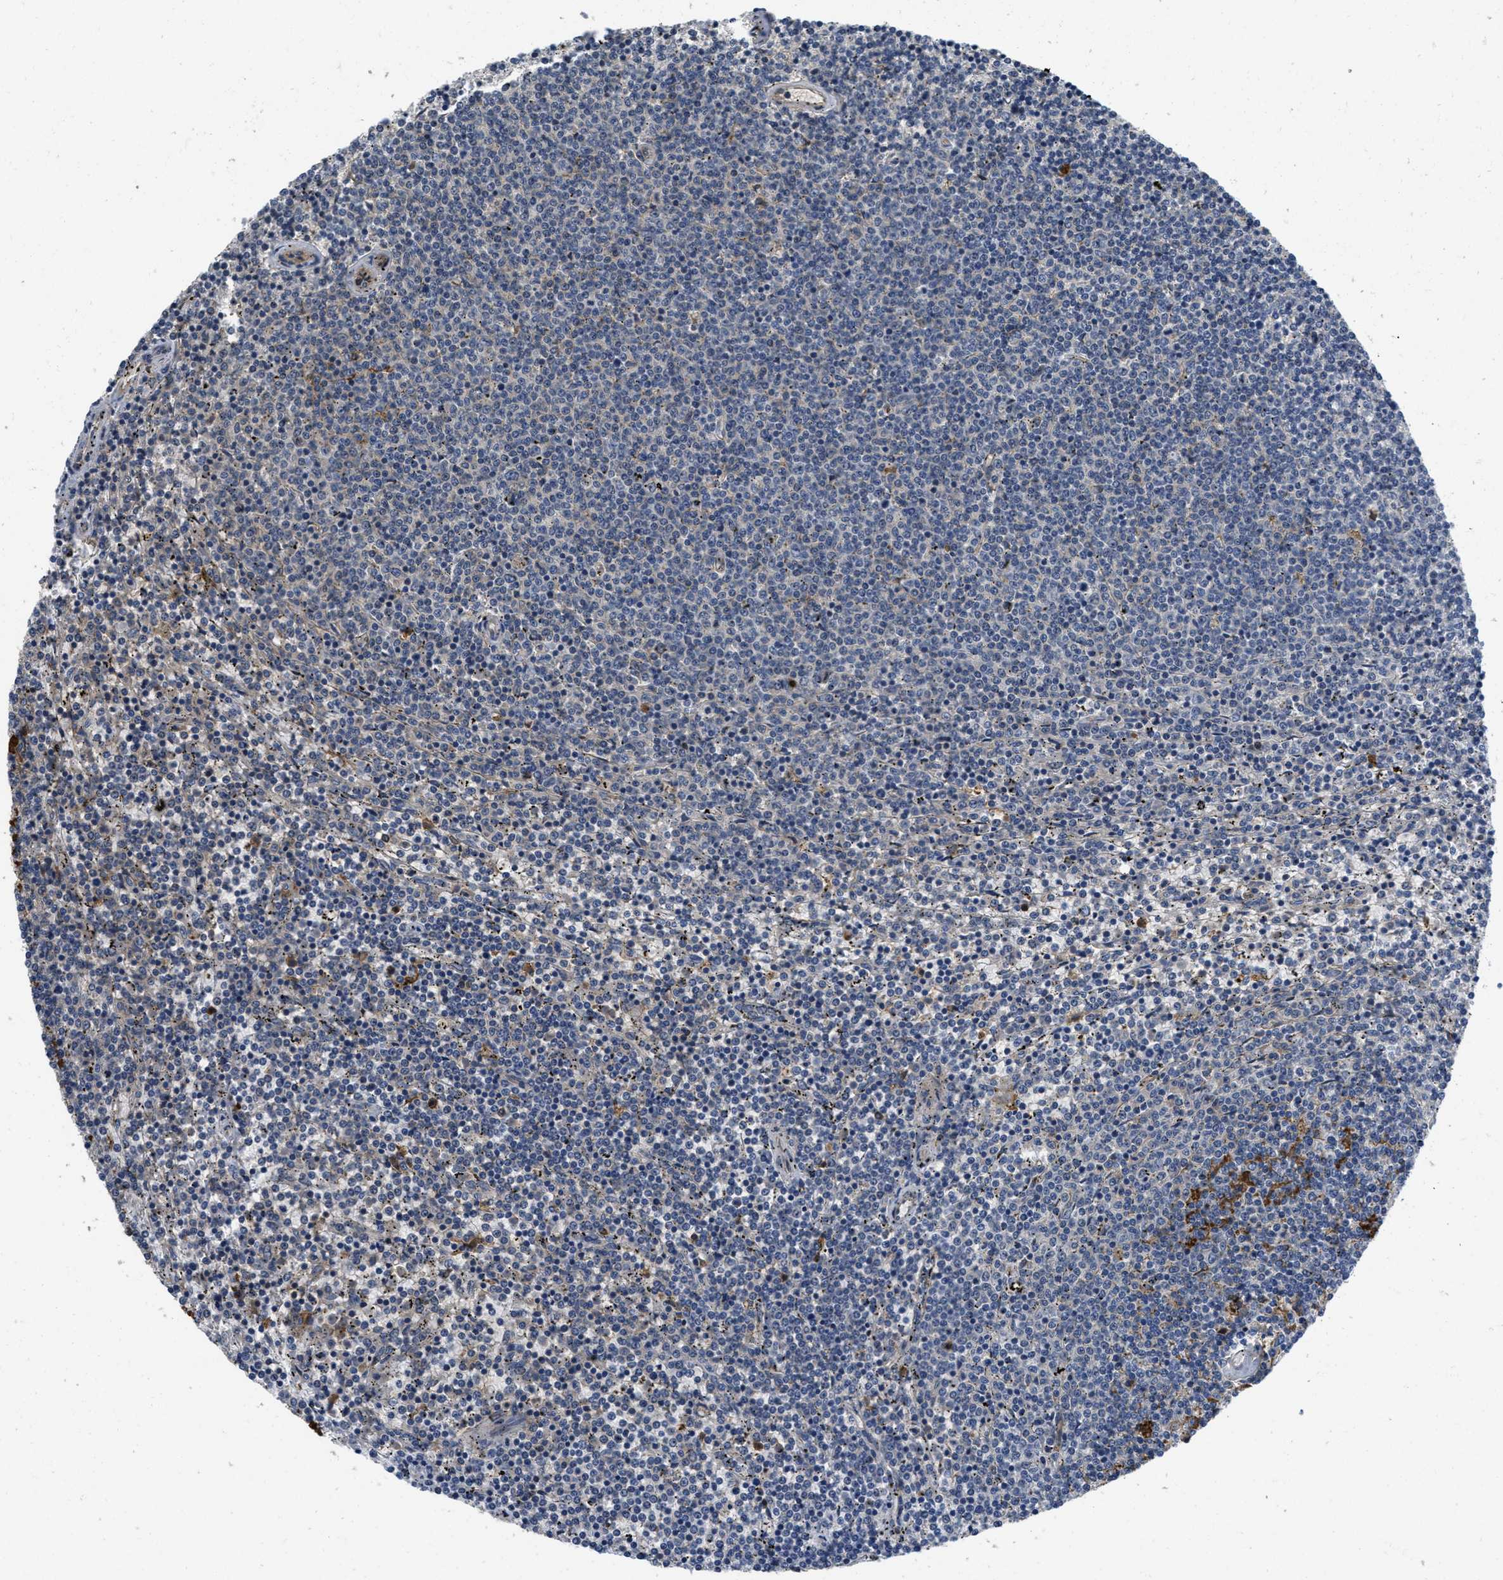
{"staining": {"intensity": "negative", "quantity": "none", "location": "none"}, "tissue": "lymphoma", "cell_type": "Tumor cells", "image_type": "cancer", "snomed": [{"axis": "morphology", "description": "Malignant lymphoma, non-Hodgkin's type, Low grade"}, {"axis": "topography", "description": "Spleen"}], "caption": "Immunohistochemical staining of human lymphoma exhibits no significant staining in tumor cells.", "gene": "ANGPT1", "patient": {"sex": "female", "age": 50}}